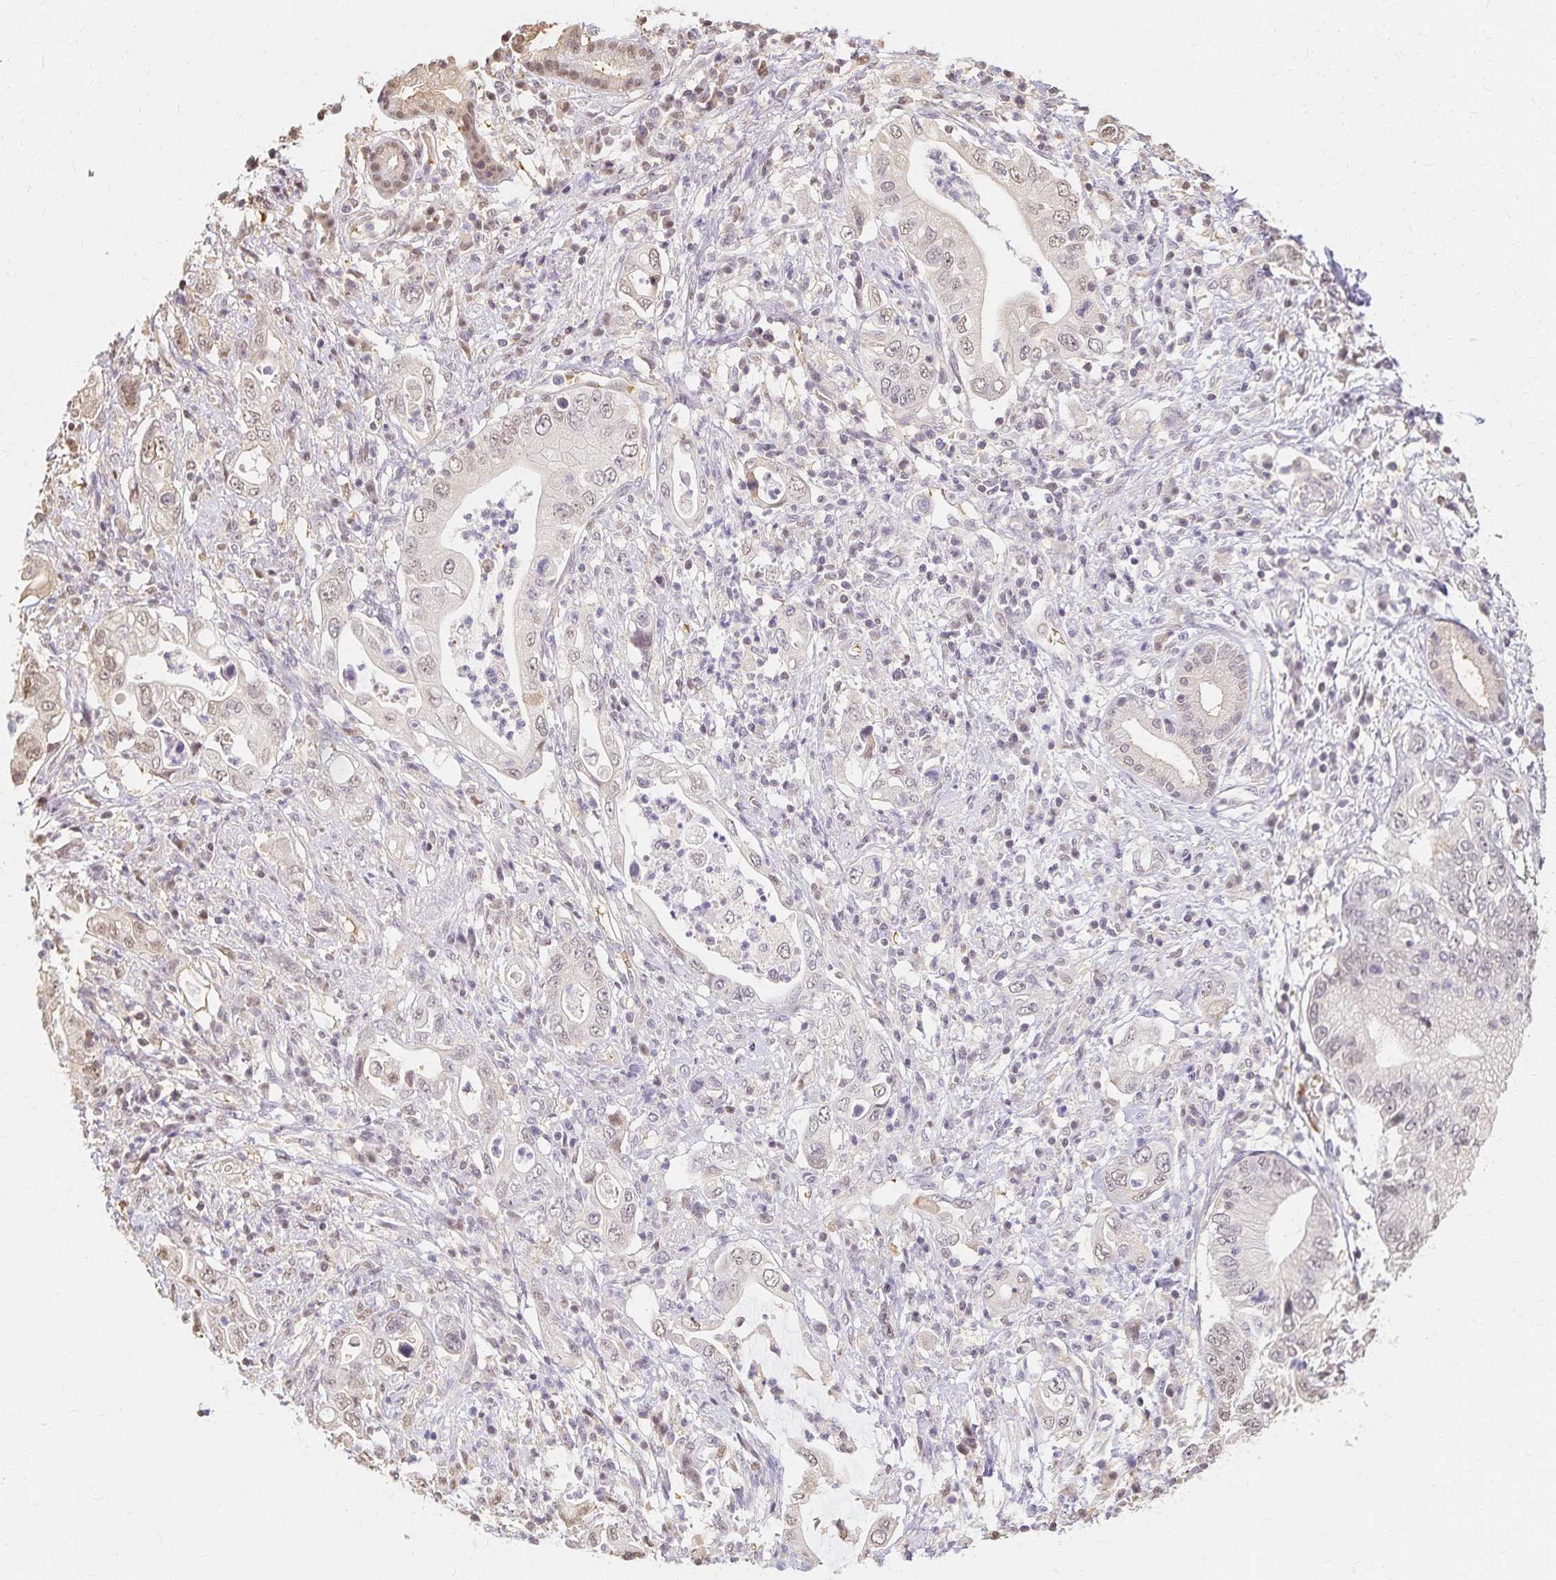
{"staining": {"intensity": "weak", "quantity": "25%-75%", "location": "nuclear"}, "tissue": "pancreatic cancer", "cell_type": "Tumor cells", "image_type": "cancer", "snomed": [{"axis": "morphology", "description": "Adenocarcinoma, NOS"}, {"axis": "topography", "description": "Pancreas"}], "caption": "Immunohistochemical staining of pancreatic cancer (adenocarcinoma) displays low levels of weak nuclear expression in about 25%-75% of tumor cells. (brown staining indicates protein expression, while blue staining denotes nuclei).", "gene": "AZGP1", "patient": {"sex": "female", "age": 72}}